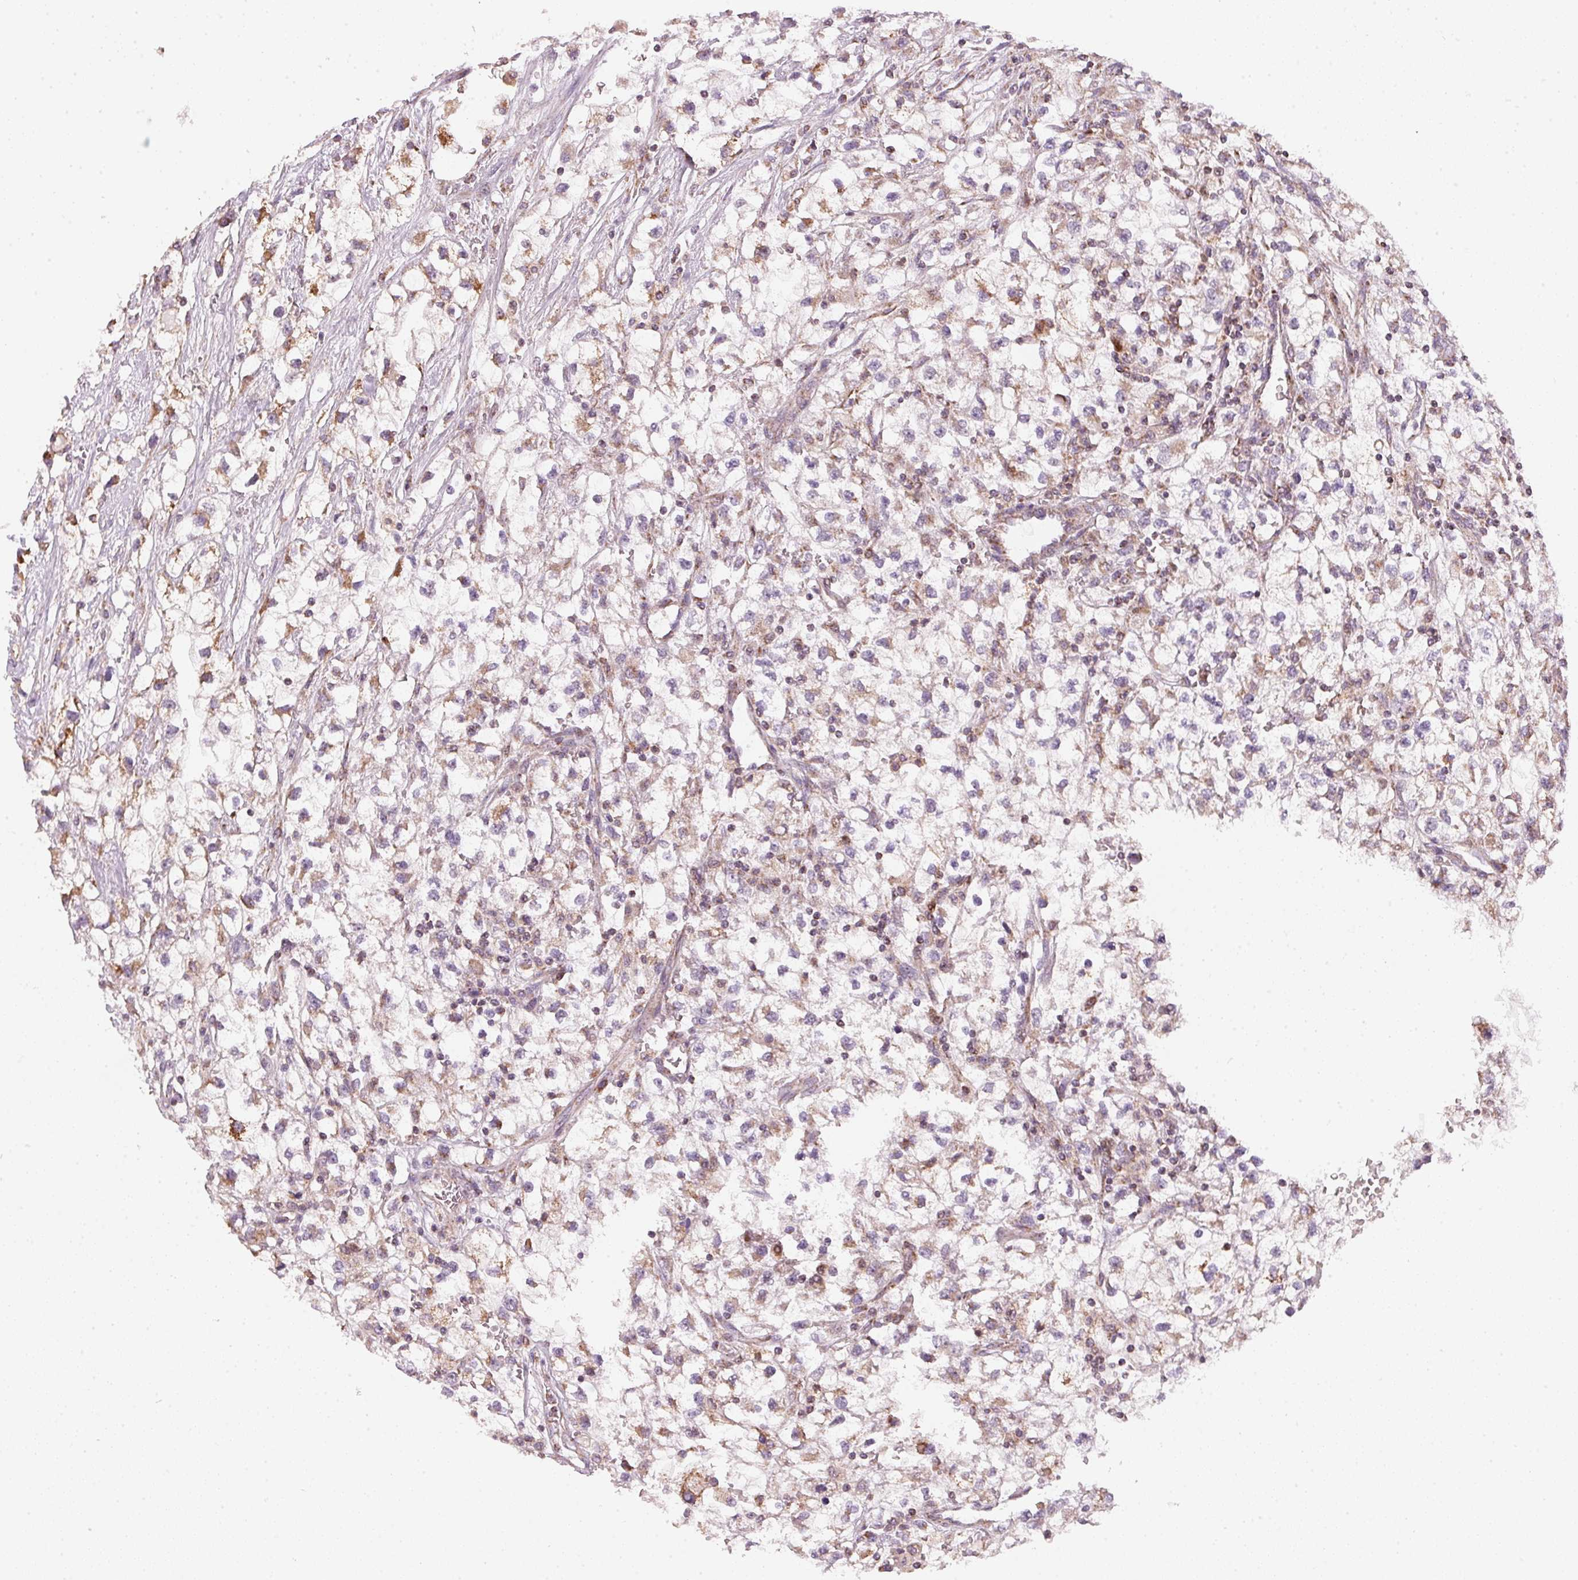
{"staining": {"intensity": "weak", "quantity": "25%-75%", "location": "cytoplasmic/membranous"}, "tissue": "renal cancer", "cell_type": "Tumor cells", "image_type": "cancer", "snomed": [{"axis": "morphology", "description": "Adenocarcinoma, NOS"}, {"axis": "topography", "description": "Kidney"}], "caption": "Immunohistochemical staining of renal adenocarcinoma shows low levels of weak cytoplasmic/membranous protein positivity in approximately 25%-75% of tumor cells.", "gene": "COQ7", "patient": {"sex": "male", "age": 59}}